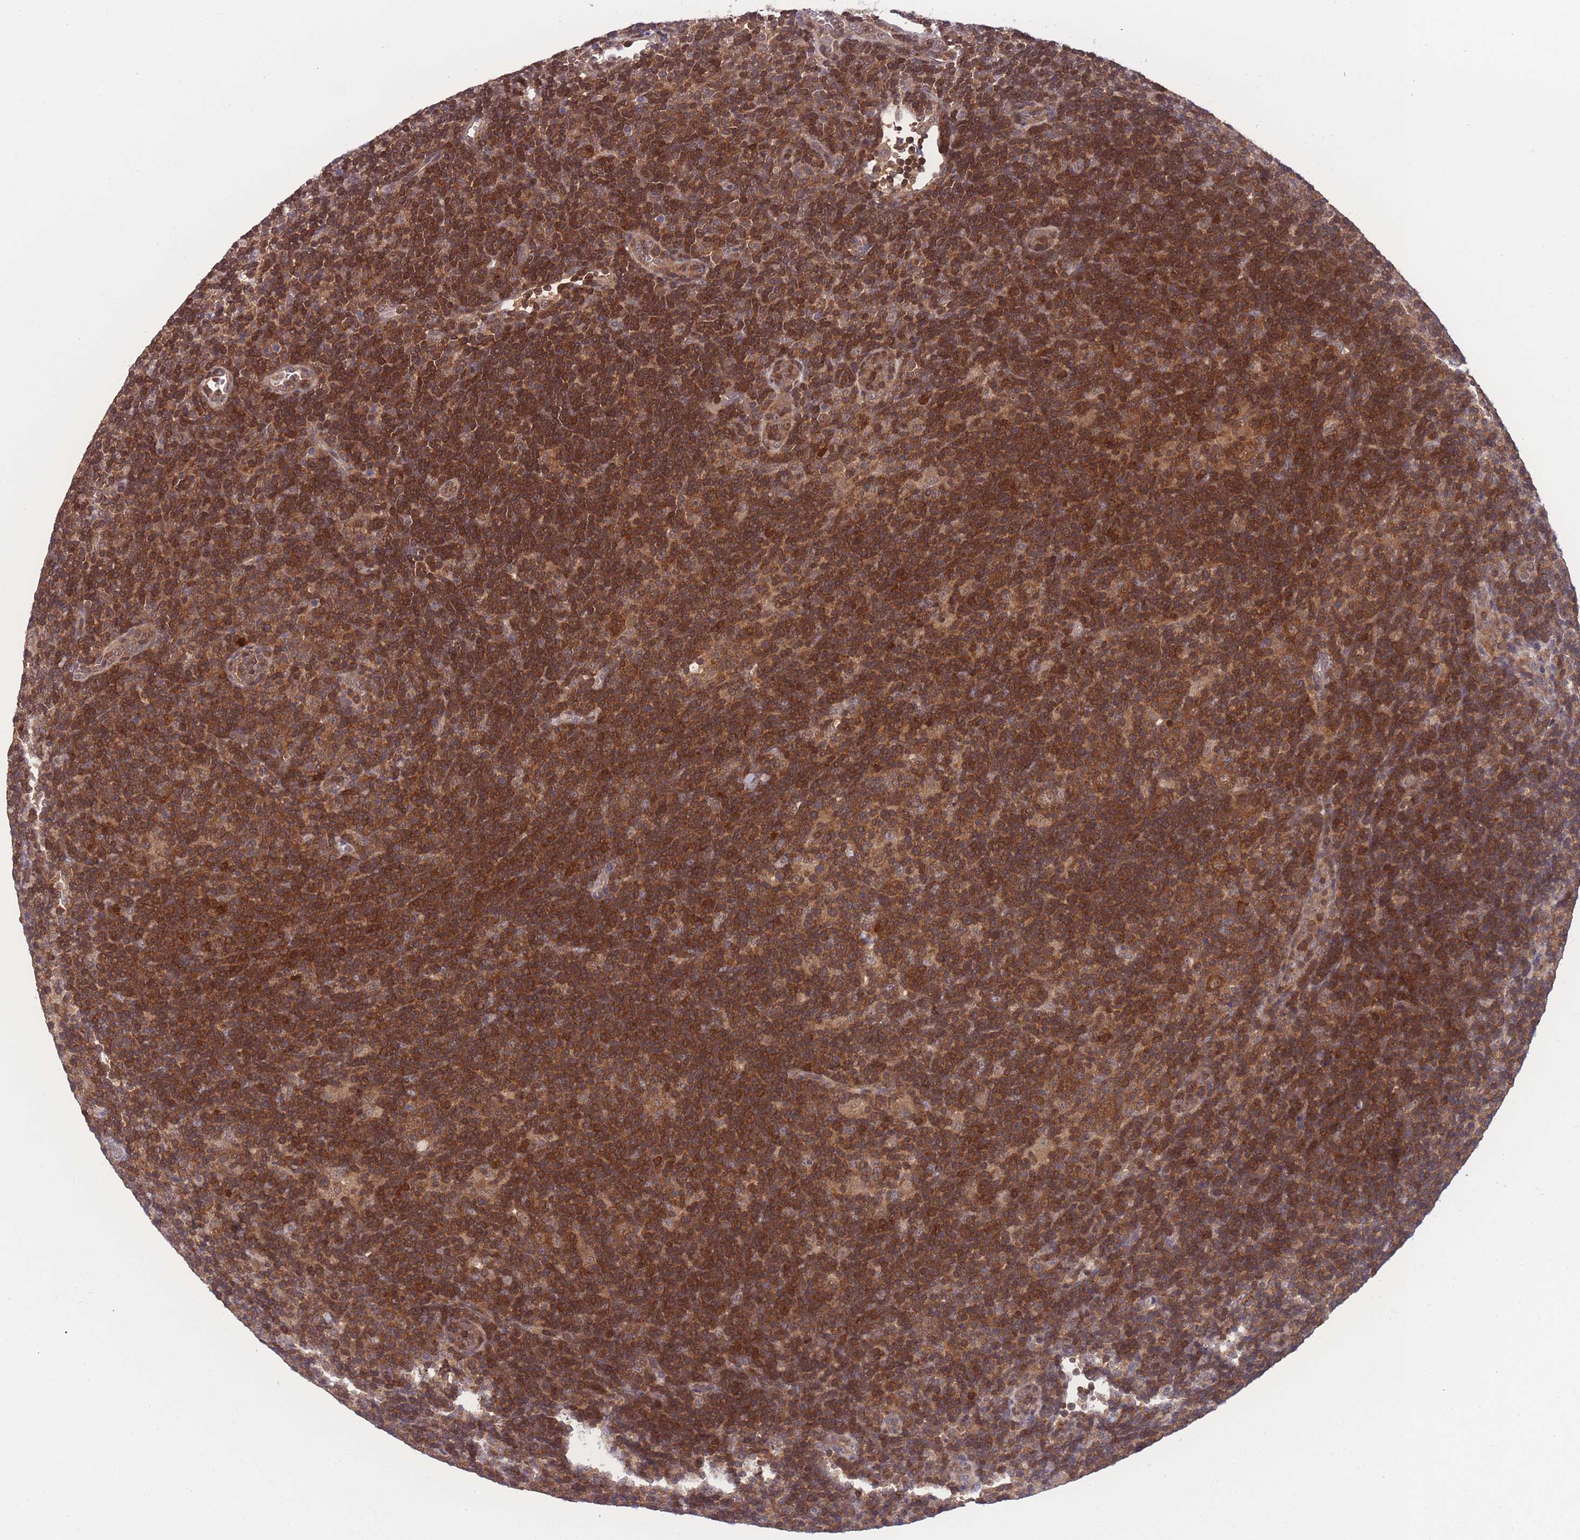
{"staining": {"intensity": "weak", "quantity": ">75%", "location": "cytoplasmic/membranous"}, "tissue": "lymphoma", "cell_type": "Tumor cells", "image_type": "cancer", "snomed": [{"axis": "morphology", "description": "Hodgkin's disease, NOS"}, {"axis": "topography", "description": "Lymph node"}], "caption": "Immunohistochemistry (DAB) staining of lymphoma displays weak cytoplasmic/membranous protein positivity in about >75% of tumor cells. The staining was performed using DAB (3,3'-diaminobenzidine), with brown indicating positive protein expression. Nuclei are stained blue with hematoxylin.", "gene": "UBE2N", "patient": {"sex": "female", "age": 57}}